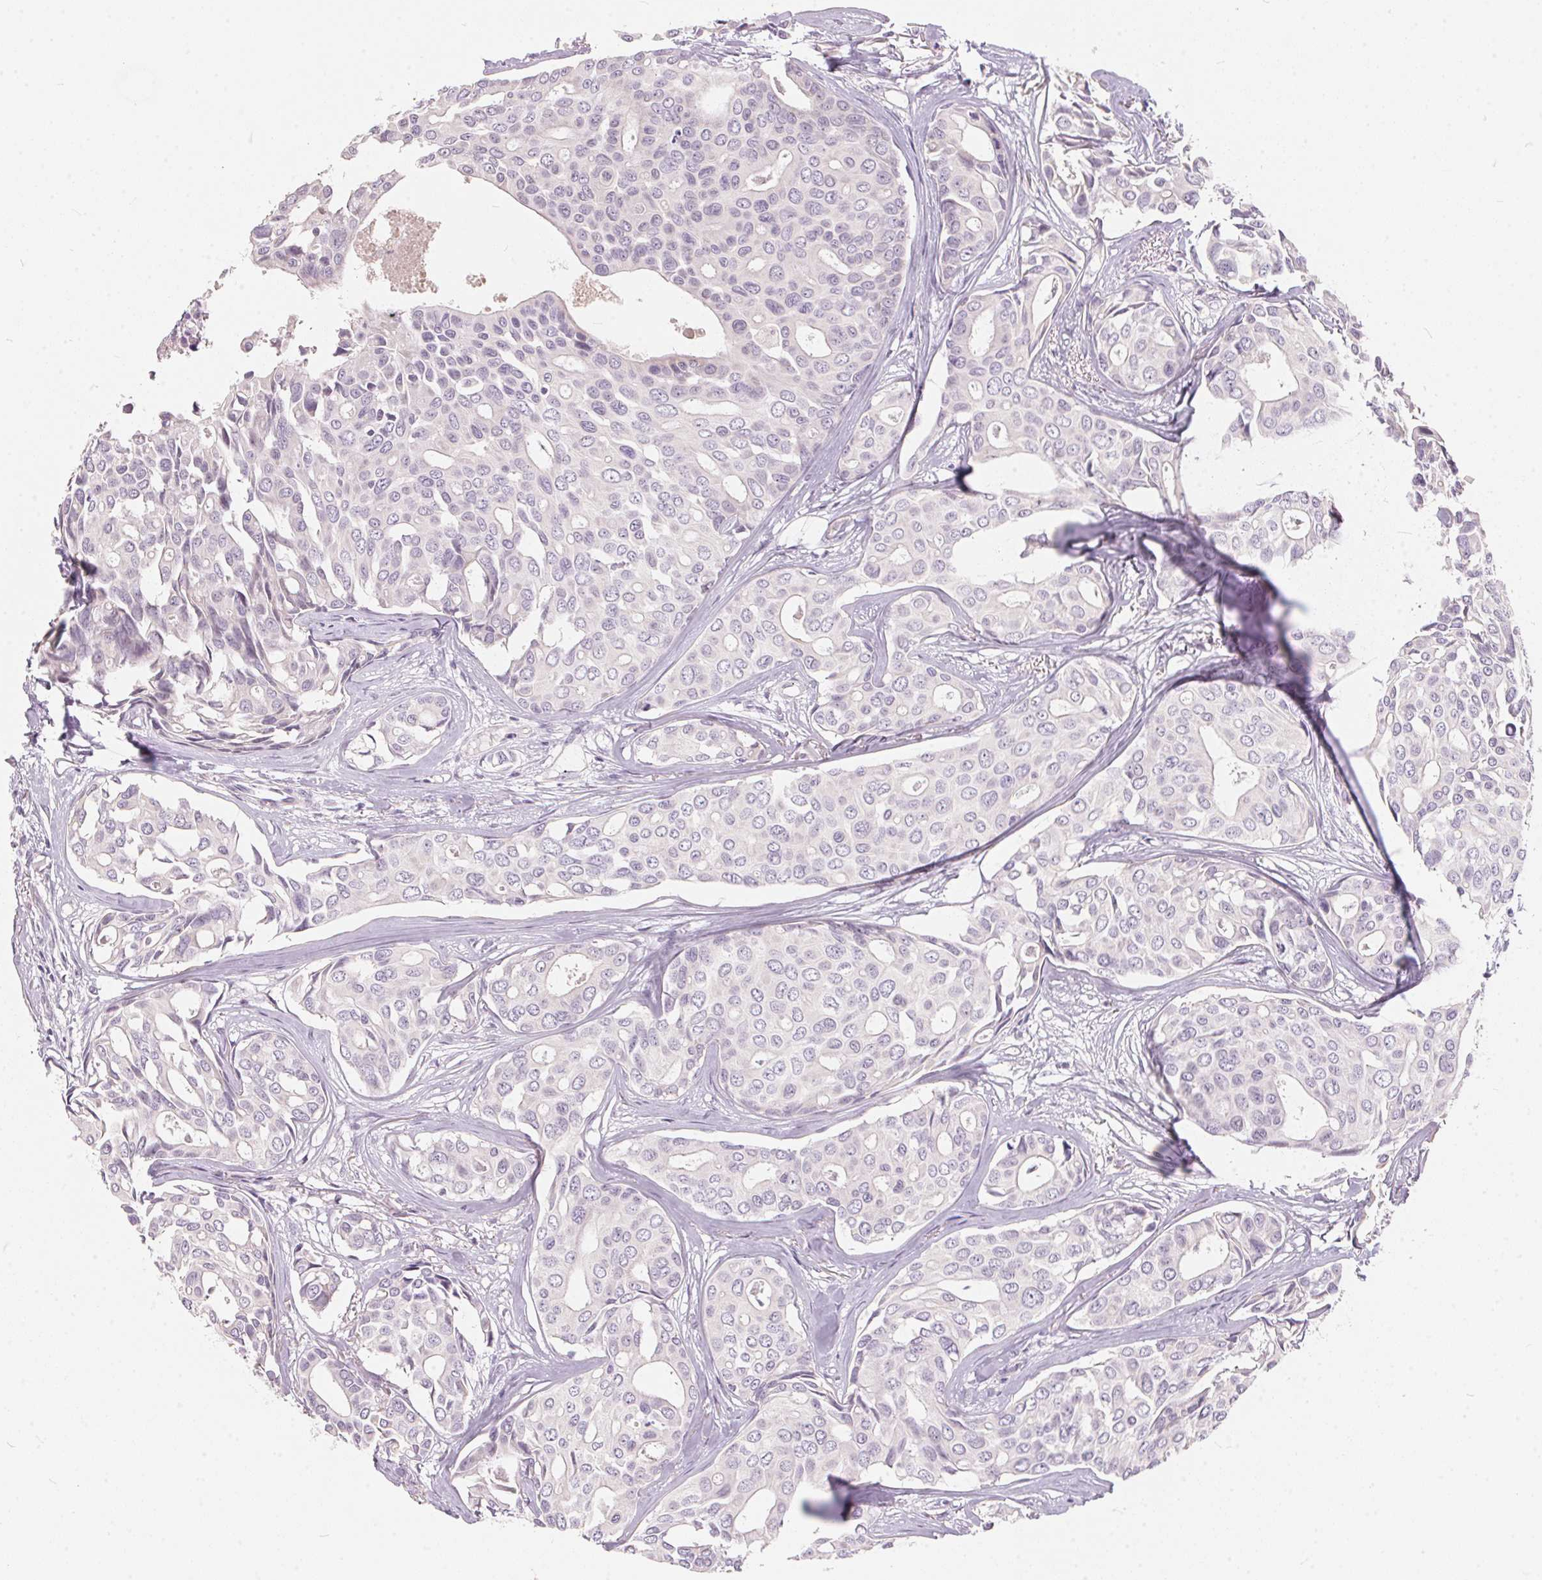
{"staining": {"intensity": "negative", "quantity": "none", "location": "none"}, "tissue": "breast cancer", "cell_type": "Tumor cells", "image_type": "cancer", "snomed": [{"axis": "morphology", "description": "Duct carcinoma"}, {"axis": "topography", "description": "Breast"}], "caption": "Tumor cells show no significant protein expression in breast cancer (infiltrating ductal carcinoma).", "gene": "SERPINB1", "patient": {"sex": "female", "age": 54}}